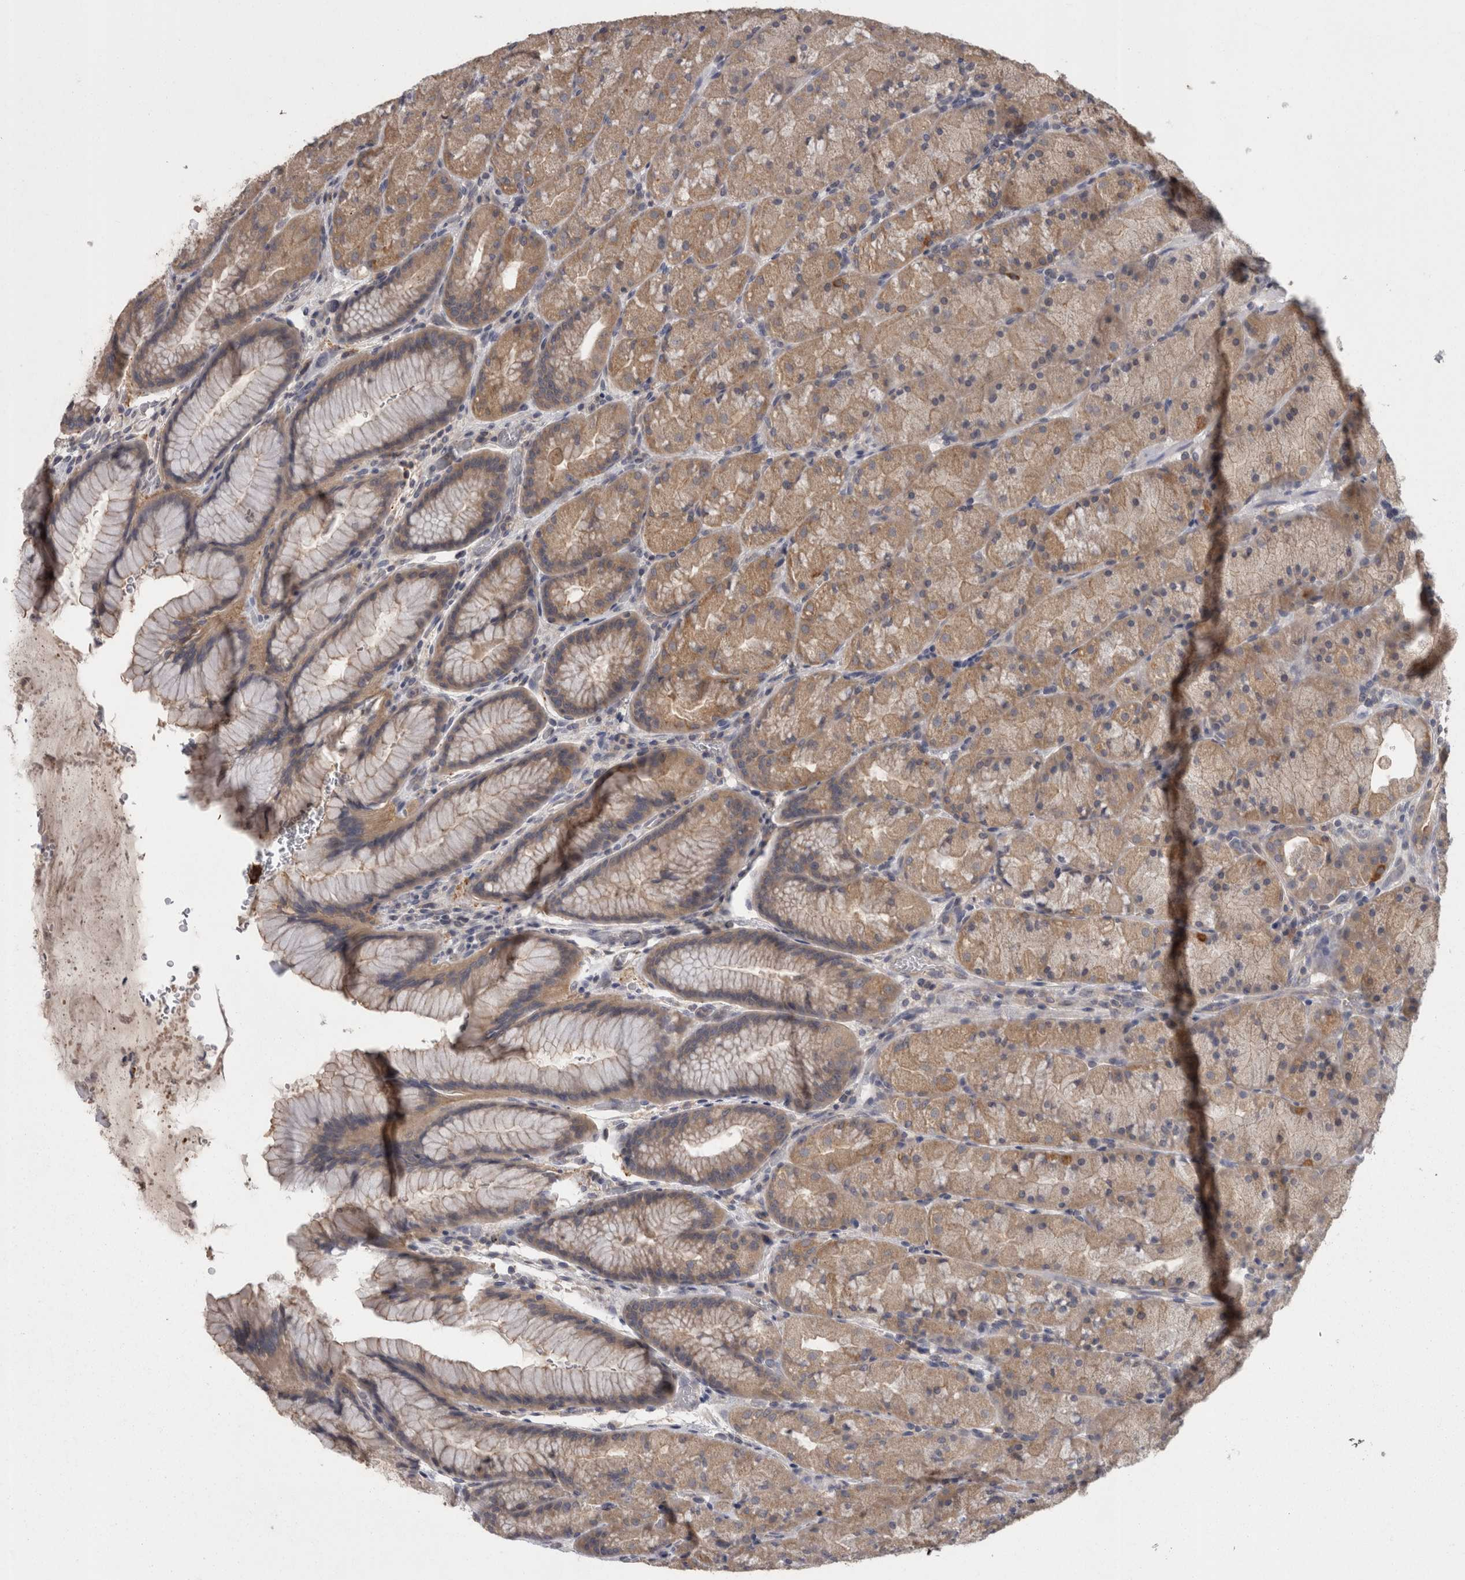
{"staining": {"intensity": "moderate", "quantity": ">75%", "location": "cytoplasmic/membranous"}, "tissue": "stomach", "cell_type": "Glandular cells", "image_type": "normal", "snomed": [{"axis": "morphology", "description": "Normal tissue, NOS"}, {"axis": "topography", "description": "Stomach, upper"}, {"axis": "topography", "description": "Stomach"}], "caption": "Moderate cytoplasmic/membranous positivity for a protein is present in about >75% of glandular cells of normal stomach using immunohistochemistry (IHC).", "gene": "PON3", "patient": {"sex": "male", "age": 48}}